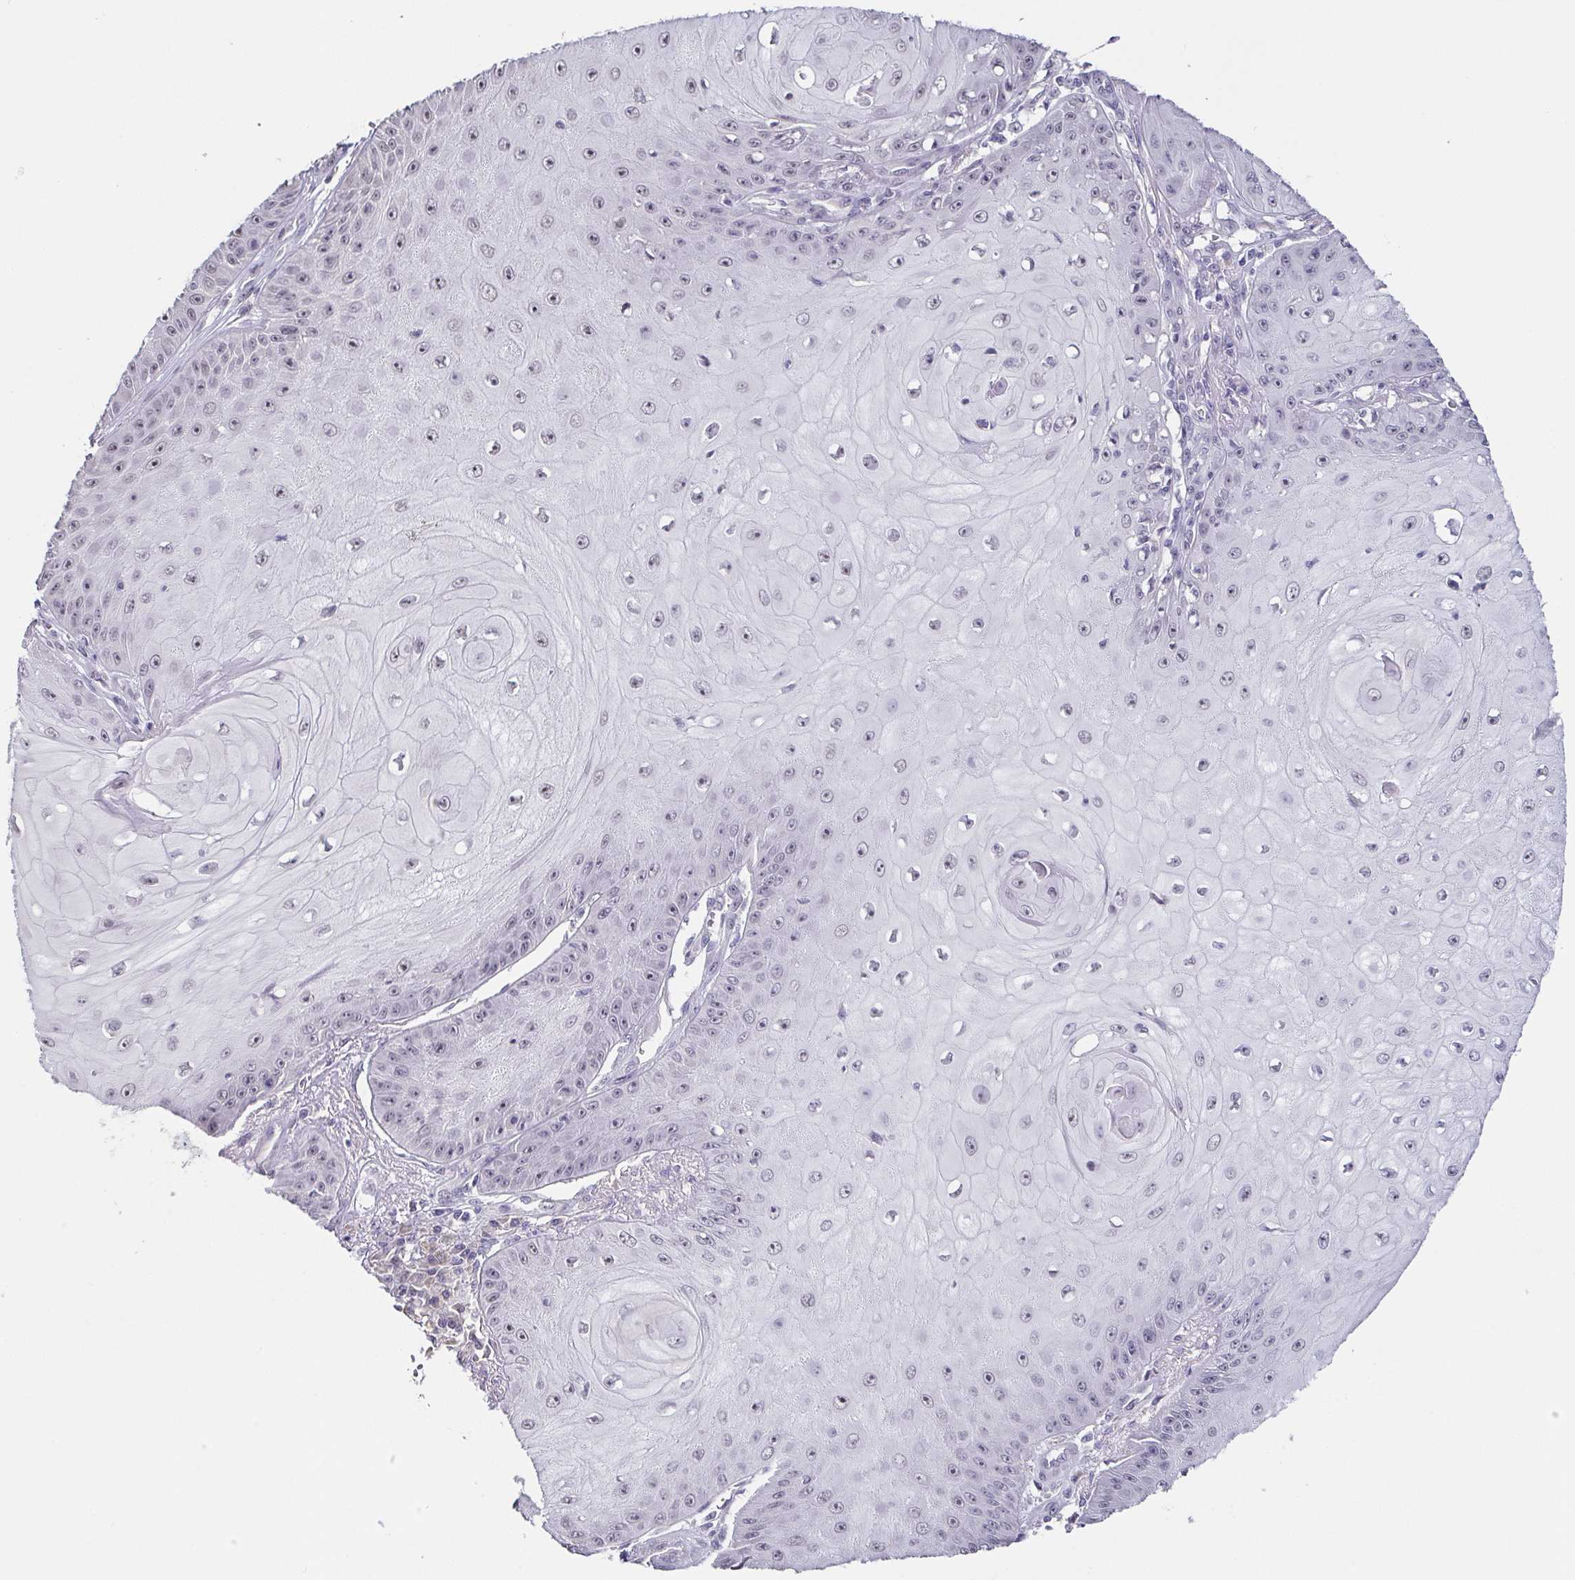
{"staining": {"intensity": "weak", "quantity": "<25%", "location": "nuclear"}, "tissue": "skin cancer", "cell_type": "Tumor cells", "image_type": "cancer", "snomed": [{"axis": "morphology", "description": "Squamous cell carcinoma, NOS"}, {"axis": "topography", "description": "Skin"}], "caption": "Histopathology image shows no protein staining in tumor cells of skin cancer (squamous cell carcinoma) tissue.", "gene": "NEFH", "patient": {"sex": "male", "age": 70}}